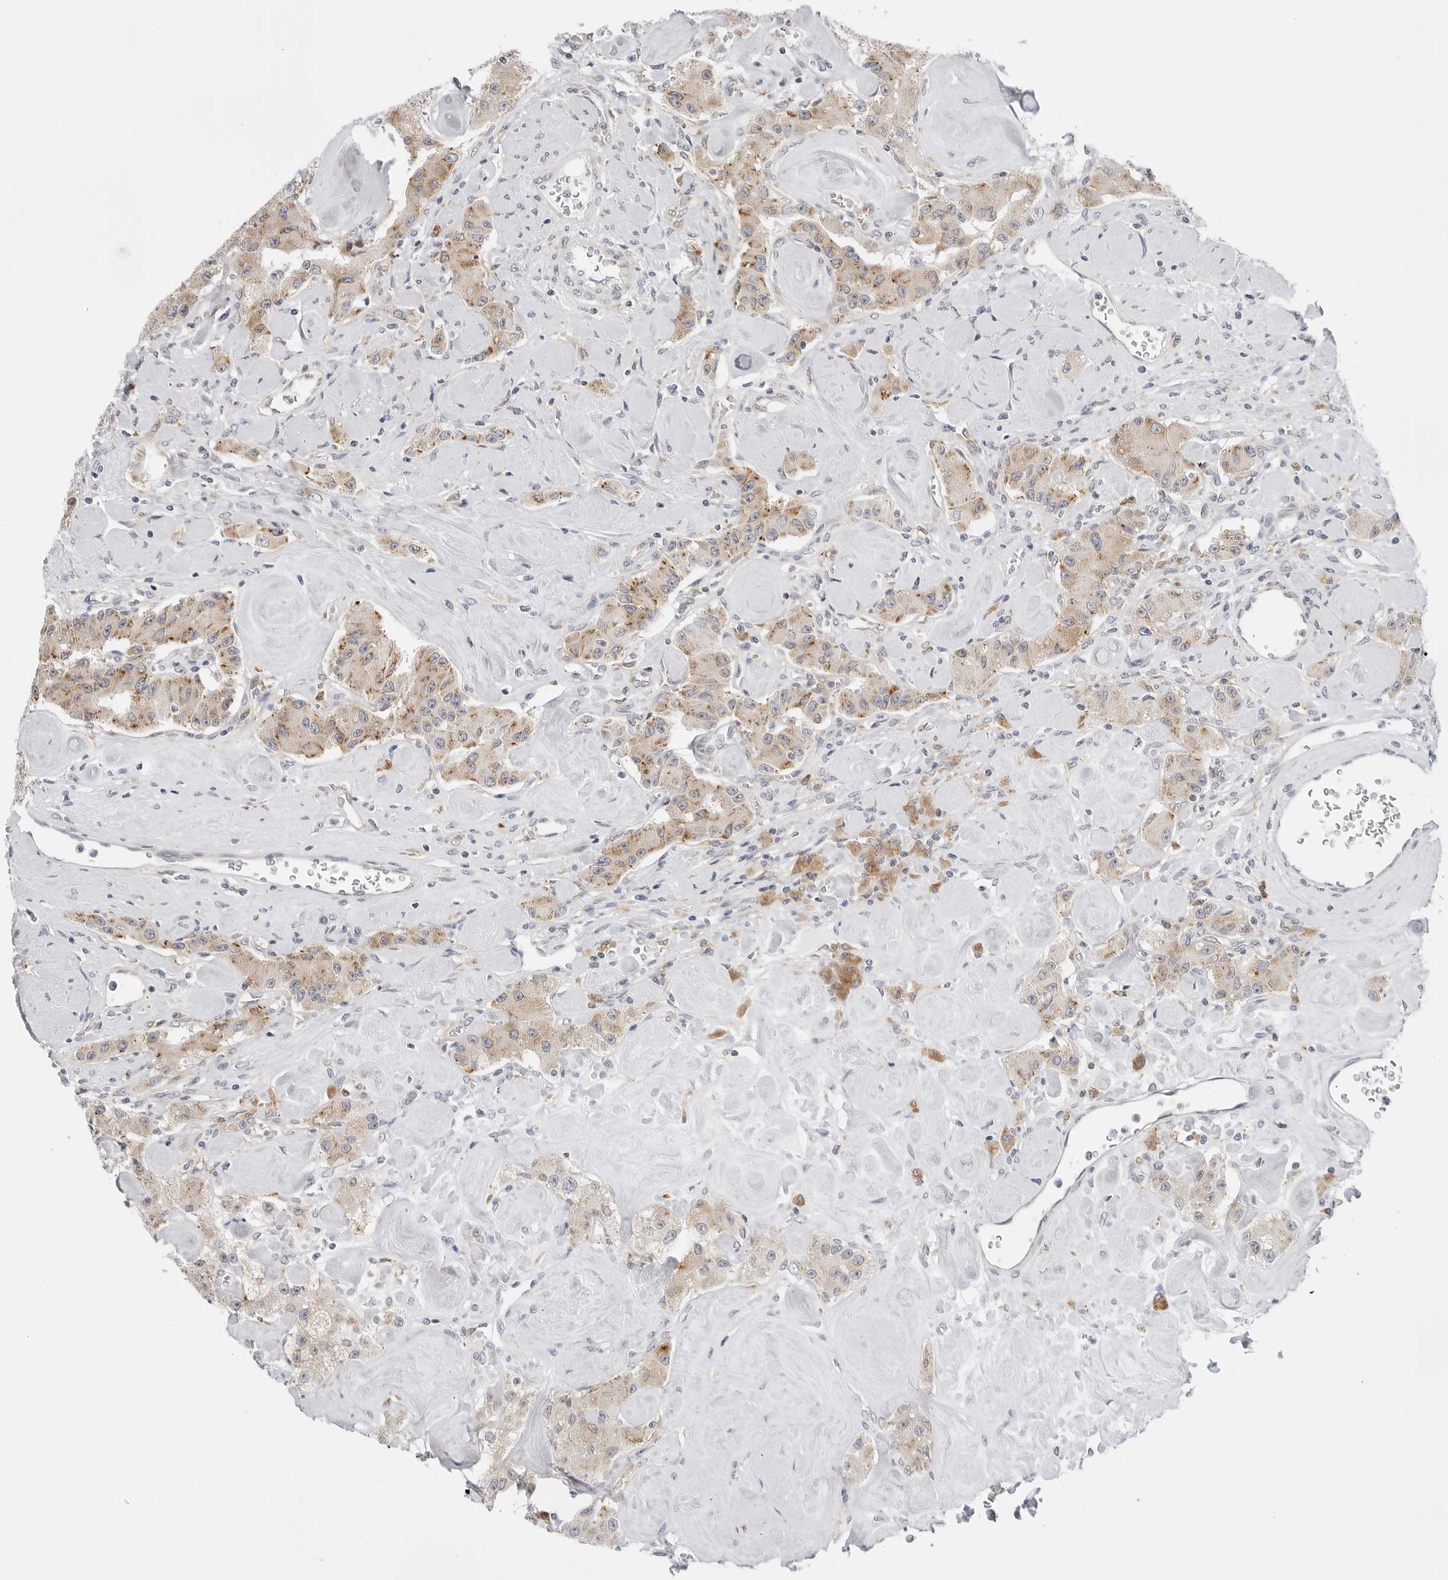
{"staining": {"intensity": "moderate", "quantity": "25%-75%", "location": "cytoplasmic/membranous"}, "tissue": "carcinoid", "cell_type": "Tumor cells", "image_type": "cancer", "snomed": [{"axis": "morphology", "description": "Carcinoid, malignant, NOS"}, {"axis": "topography", "description": "Pancreas"}], "caption": "Carcinoid (malignant) stained with DAB (3,3'-diaminobenzidine) IHC demonstrates medium levels of moderate cytoplasmic/membranous expression in about 25%-75% of tumor cells.", "gene": "RPN1", "patient": {"sex": "male", "age": 41}}